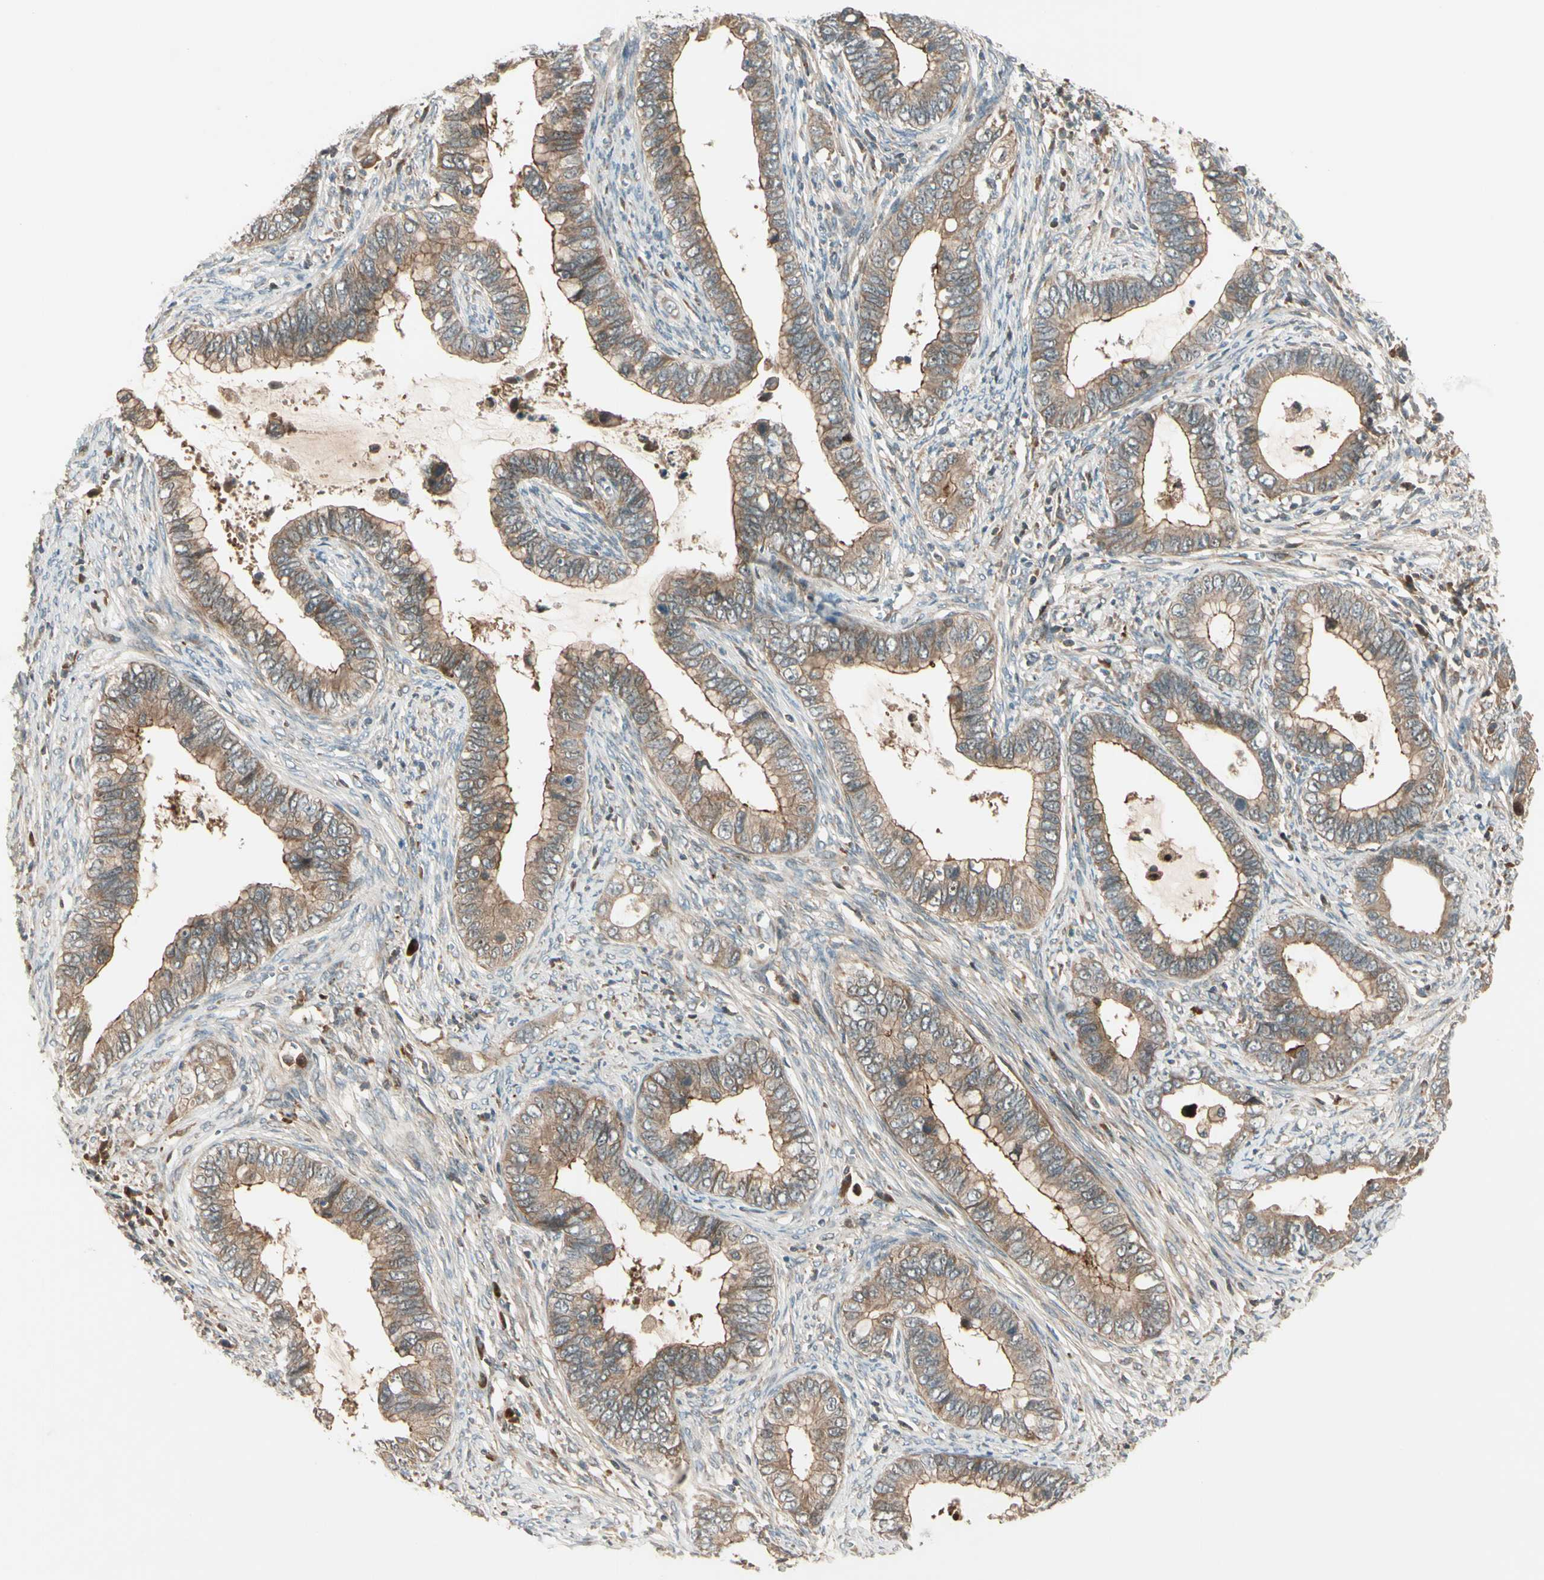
{"staining": {"intensity": "moderate", "quantity": ">75%", "location": "cytoplasmic/membranous"}, "tissue": "cervical cancer", "cell_type": "Tumor cells", "image_type": "cancer", "snomed": [{"axis": "morphology", "description": "Adenocarcinoma, NOS"}, {"axis": "topography", "description": "Cervix"}], "caption": "Protein staining displays moderate cytoplasmic/membranous staining in approximately >75% of tumor cells in cervical cancer (adenocarcinoma).", "gene": "ACVR1C", "patient": {"sex": "female", "age": 44}}